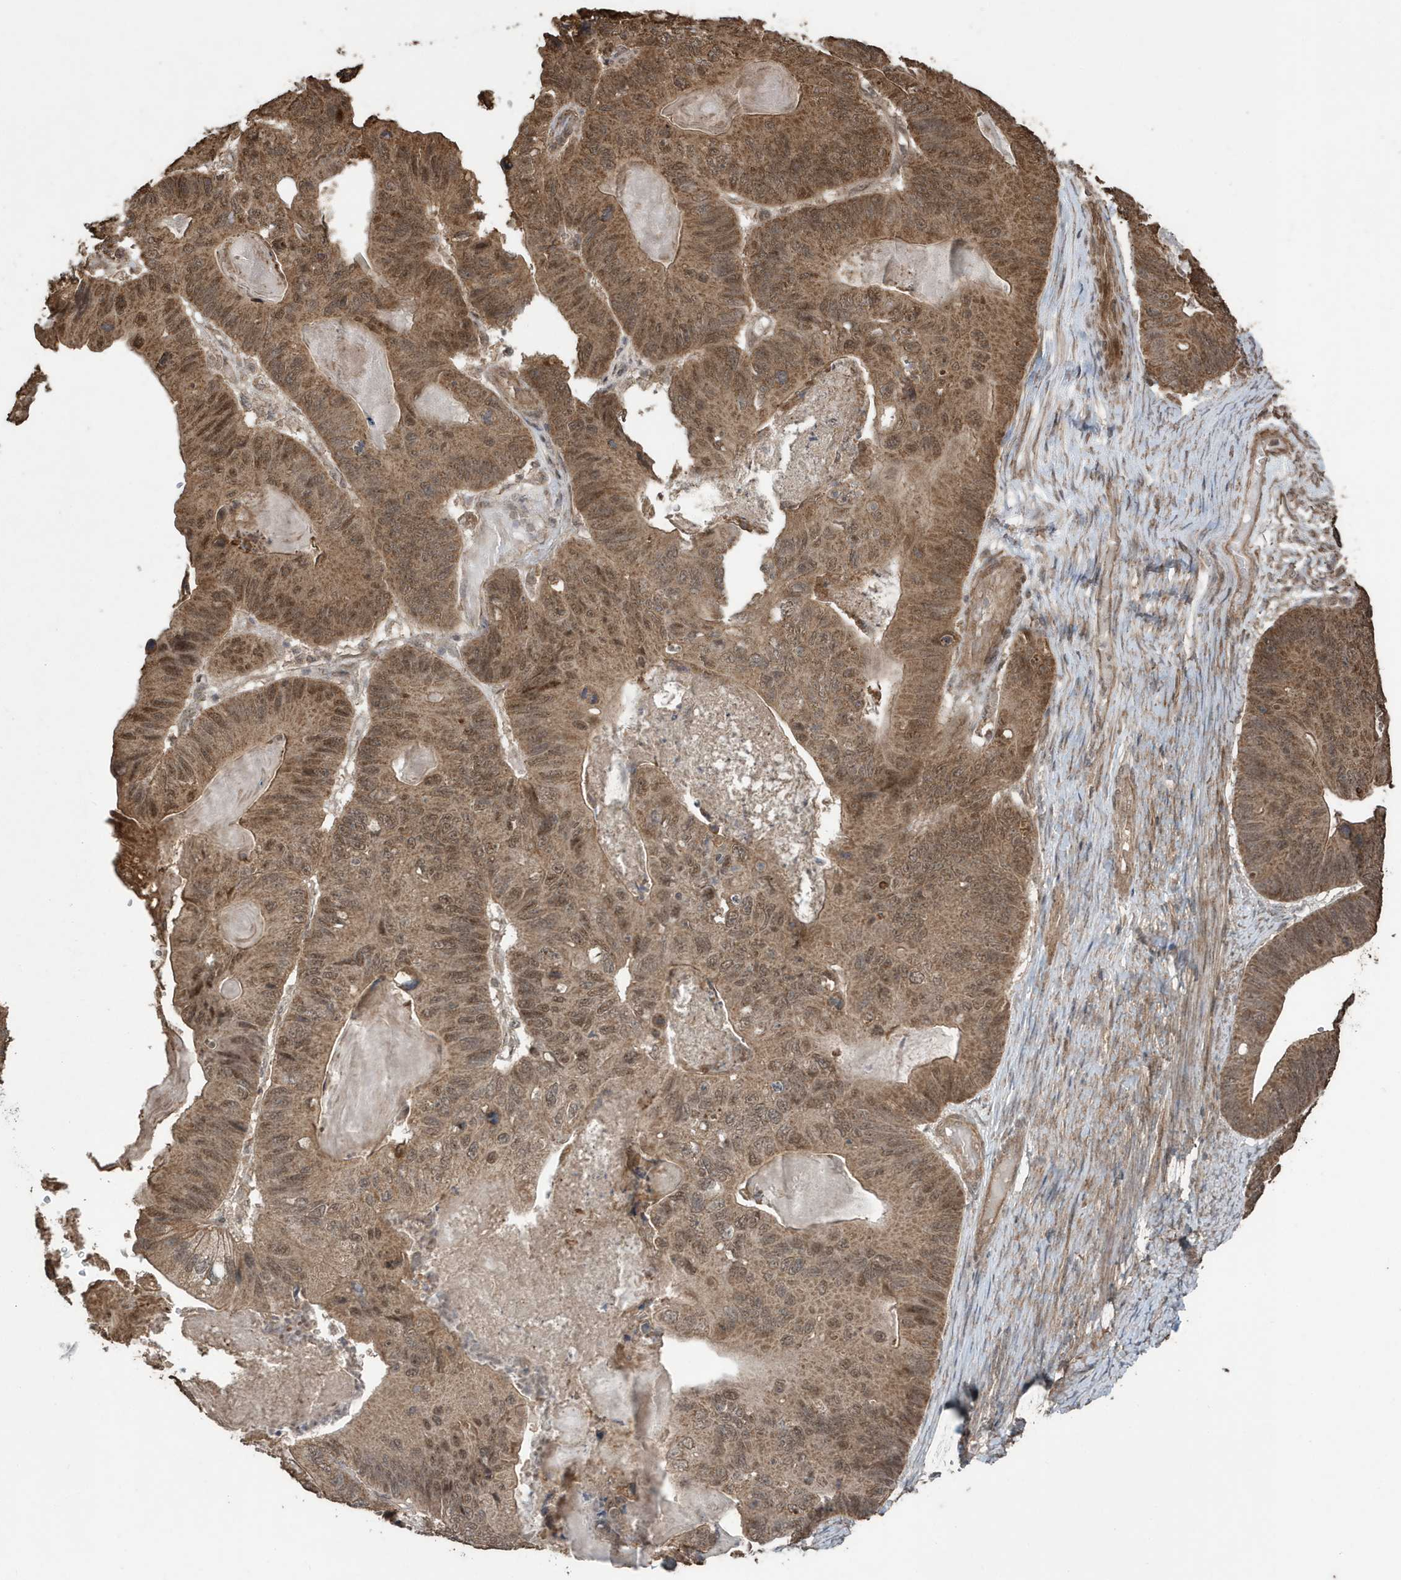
{"staining": {"intensity": "strong", "quantity": ">75%", "location": "cytoplasmic/membranous,nuclear"}, "tissue": "ovarian cancer", "cell_type": "Tumor cells", "image_type": "cancer", "snomed": [{"axis": "morphology", "description": "Cystadenocarcinoma, mucinous, NOS"}, {"axis": "topography", "description": "Ovary"}], "caption": "Tumor cells reveal high levels of strong cytoplasmic/membranous and nuclear positivity in approximately >75% of cells in human ovarian cancer. (IHC, brightfield microscopy, high magnification).", "gene": "PAXBP1", "patient": {"sex": "female", "age": 61}}